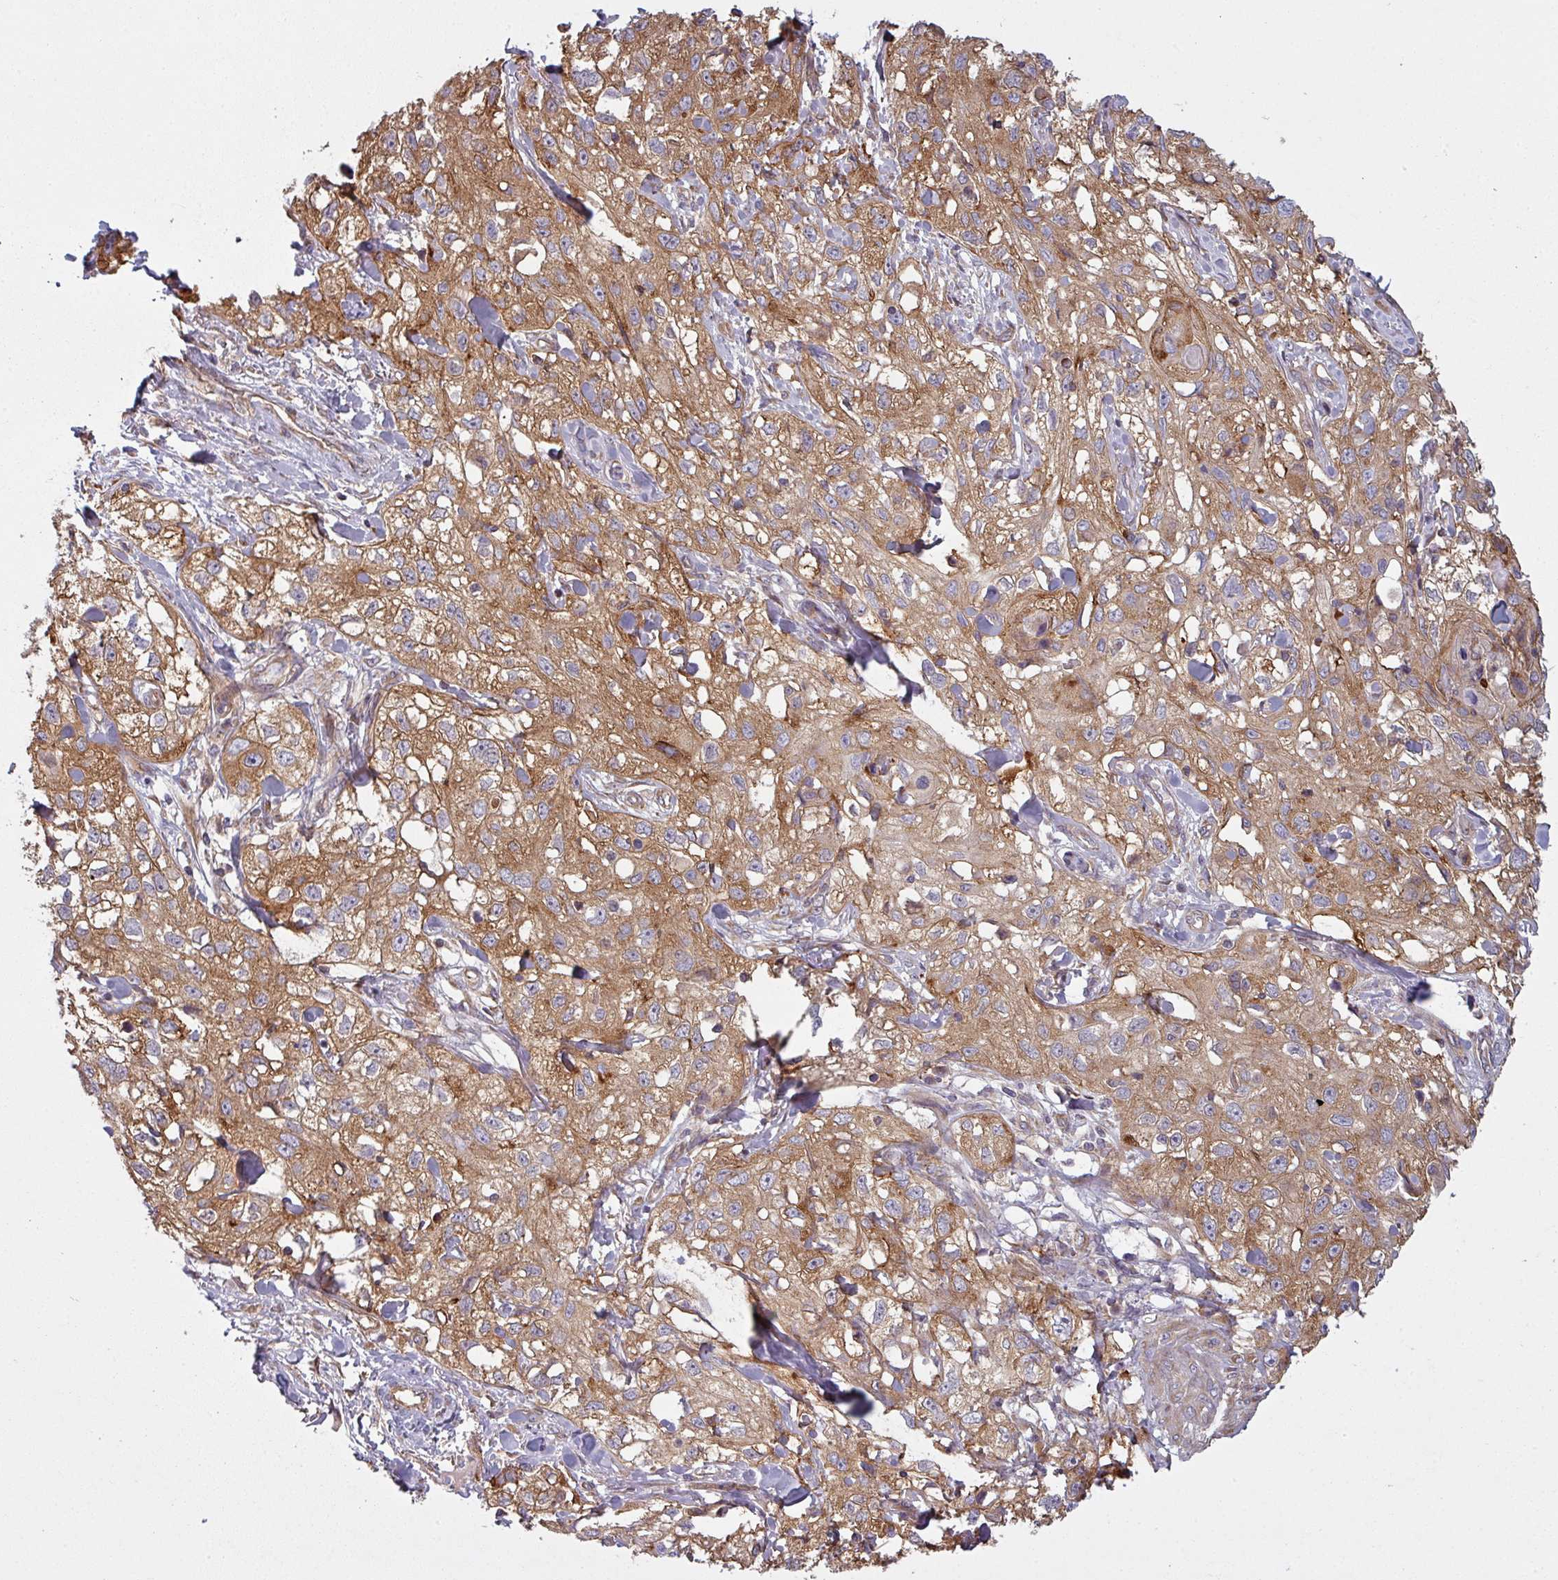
{"staining": {"intensity": "moderate", "quantity": ">75%", "location": "cytoplasmic/membranous"}, "tissue": "skin cancer", "cell_type": "Tumor cells", "image_type": "cancer", "snomed": [{"axis": "morphology", "description": "Squamous cell carcinoma, NOS"}, {"axis": "topography", "description": "Skin"}, {"axis": "topography", "description": "Vulva"}], "caption": "Protein analysis of skin cancer (squamous cell carcinoma) tissue exhibits moderate cytoplasmic/membranous staining in approximately >75% of tumor cells. (IHC, brightfield microscopy, high magnification).", "gene": "SNRNP25", "patient": {"sex": "female", "age": 86}}